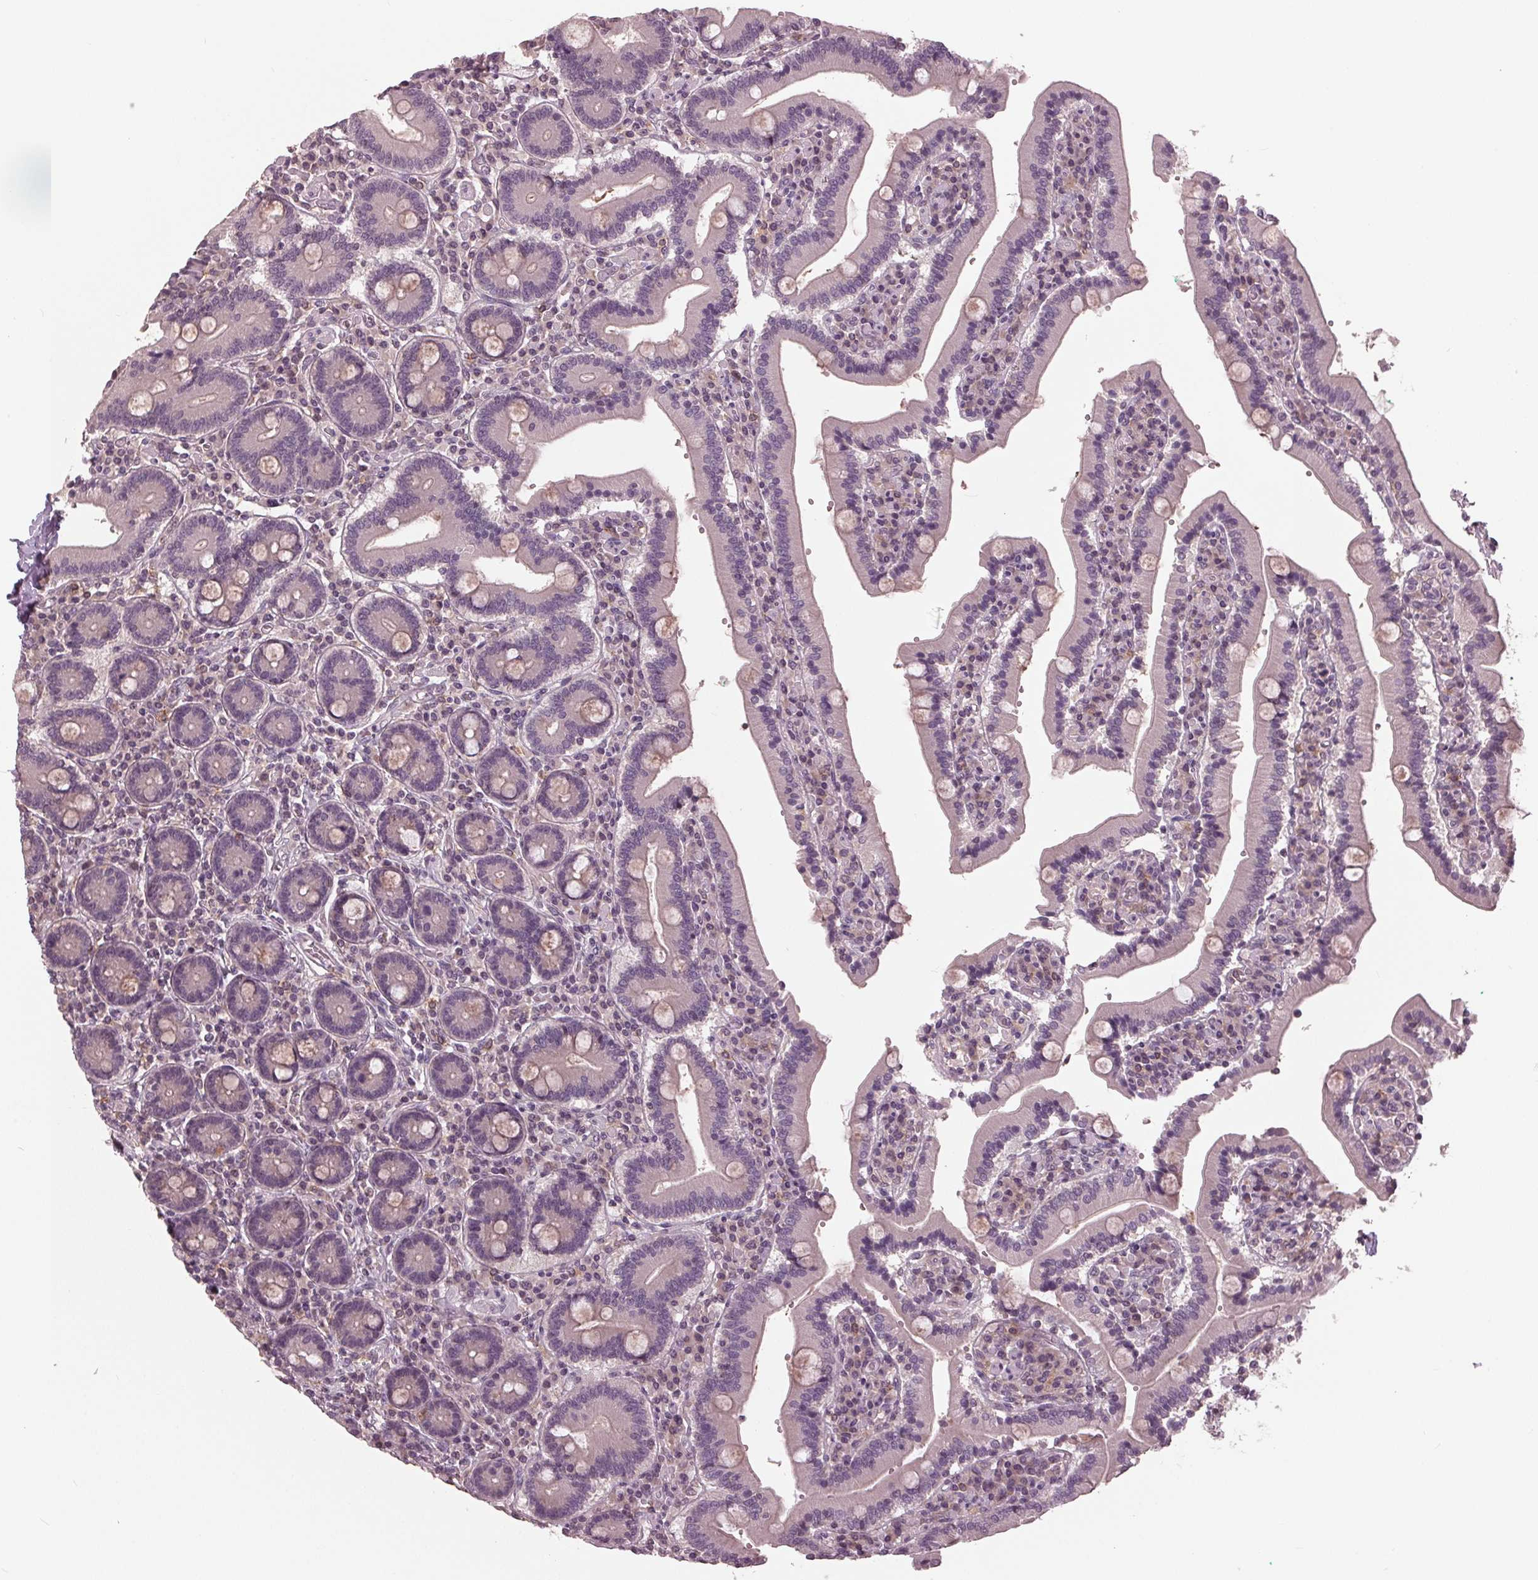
{"staining": {"intensity": "negative", "quantity": "none", "location": "none"}, "tissue": "duodenum", "cell_type": "Glandular cells", "image_type": "normal", "snomed": [{"axis": "morphology", "description": "Normal tissue, NOS"}, {"axis": "topography", "description": "Duodenum"}], "caption": "This is an immunohistochemistry (IHC) image of unremarkable duodenum. There is no expression in glandular cells.", "gene": "SIGLEC6", "patient": {"sex": "female", "age": 62}}